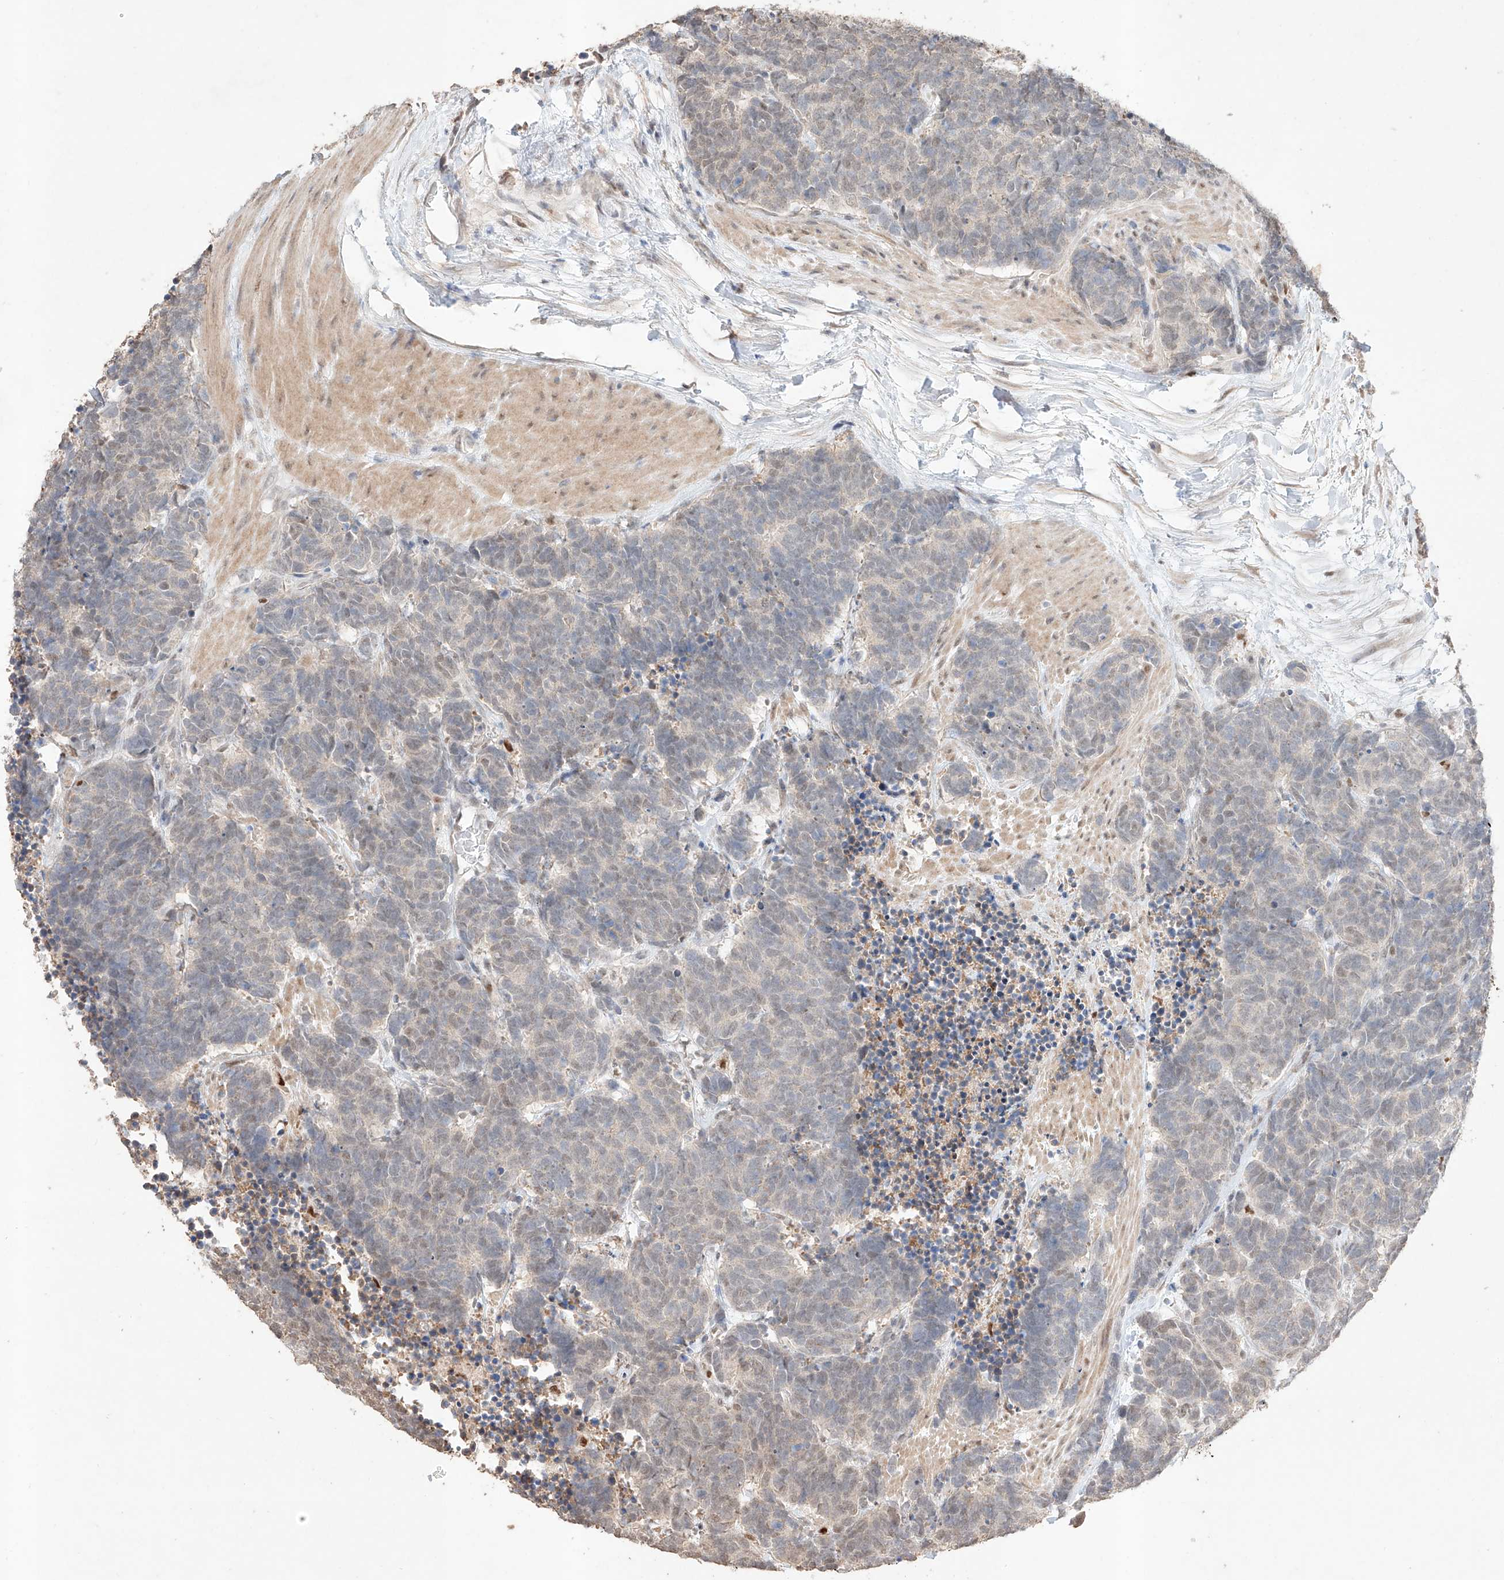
{"staining": {"intensity": "weak", "quantity": "25%-75%", "location": "nuclear"}, "tissue": "carcinoid", "cell_type": "Tumor cells", "image_type": "cancer", "snomed": [{"axis": "morphology", "description": "Carcinoma, NOS"}, {"axis": "morphology", "description": "Carcinoid, malignant, NOS"}, {"axis": "topography", "description": "Urinary bladder"}], "caption": "Carcinoid (malignant) stained for a protein reveals weak nuclear positivity in tumor cells.", "gene": "APIP", "patient": {"sex": "male", "age": 57}}